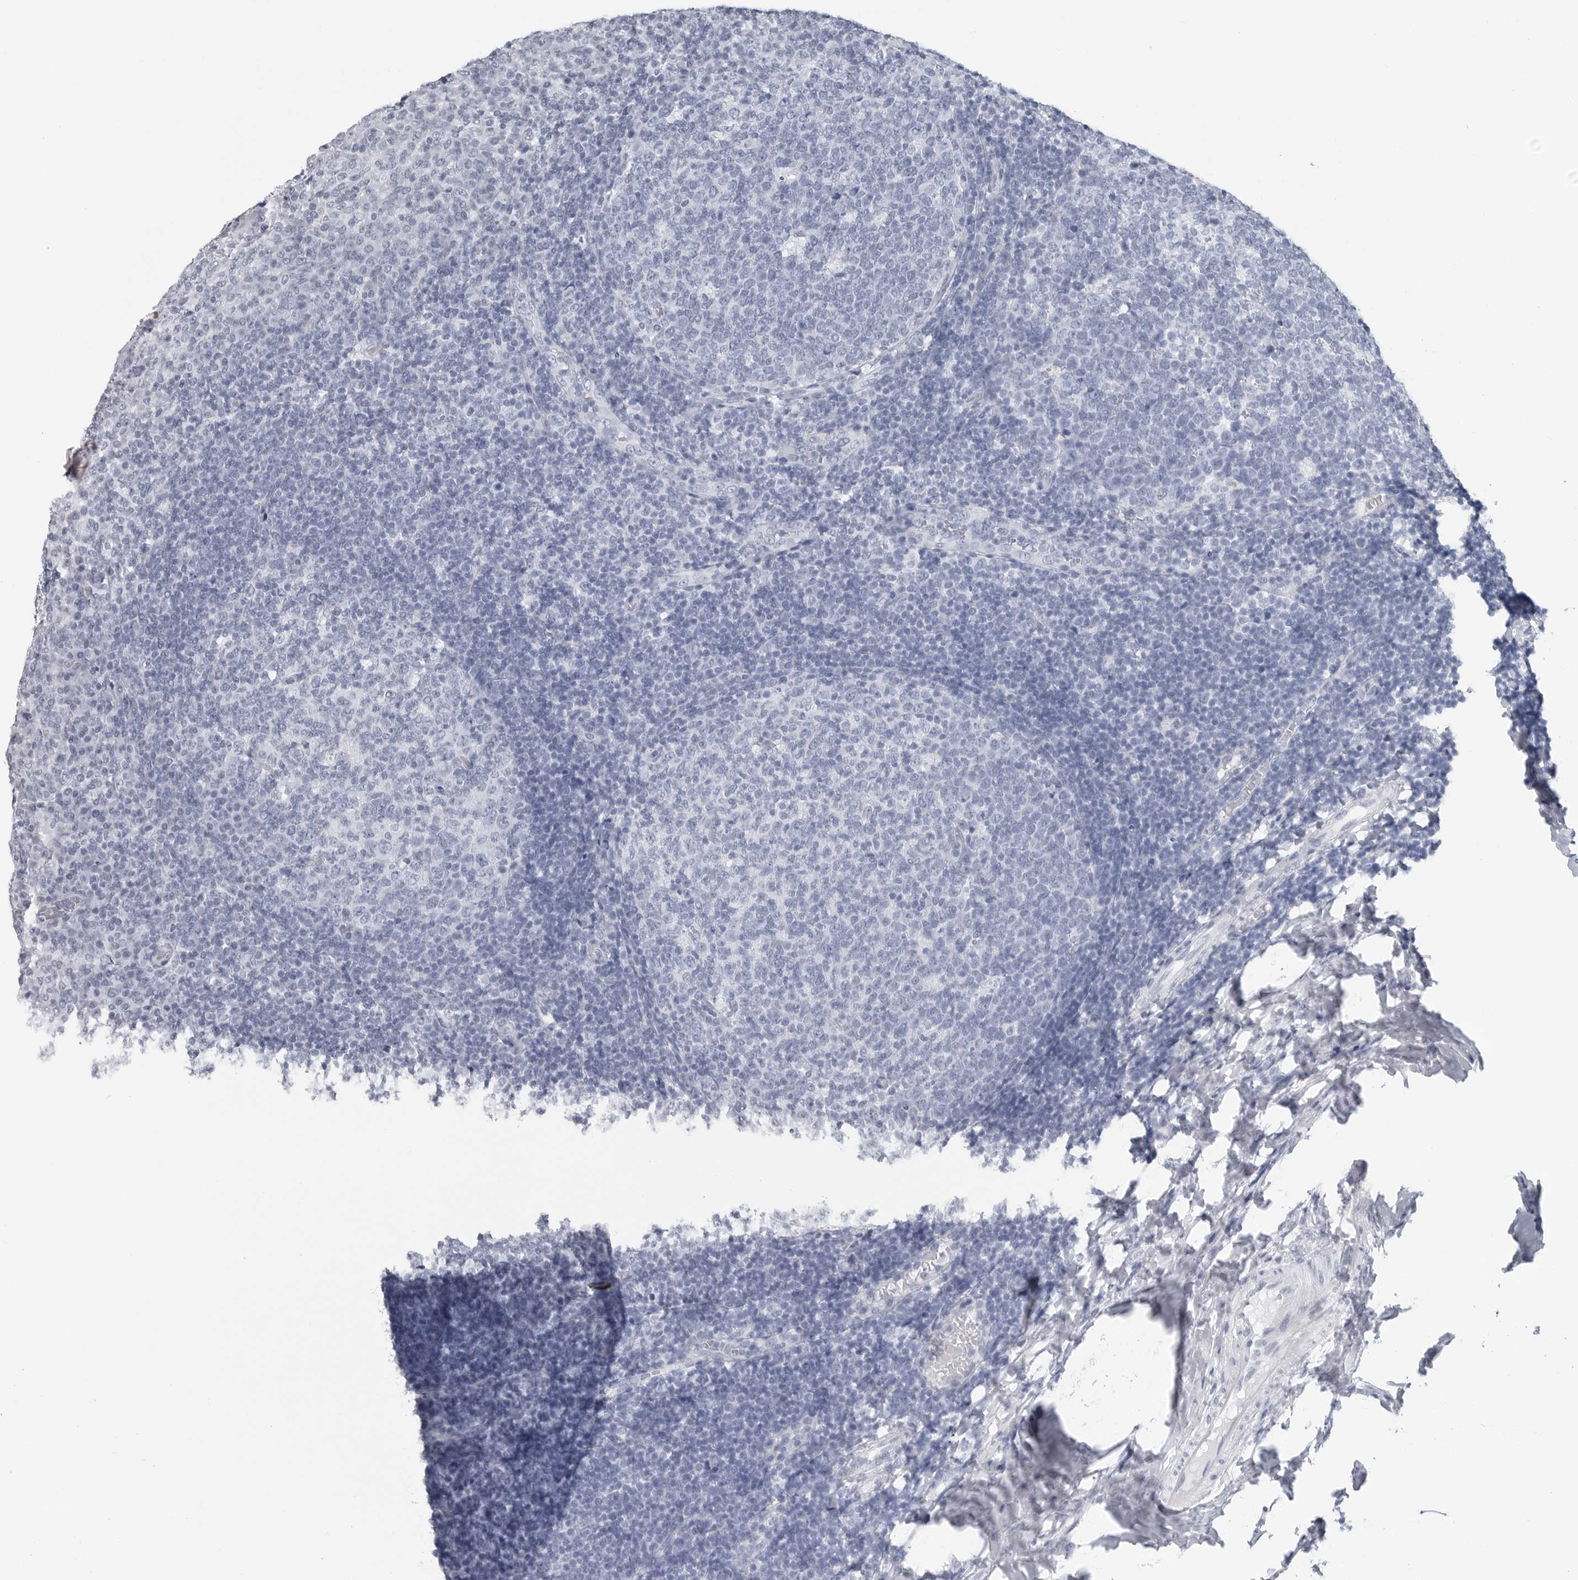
{"staining": {"intensity": "negative", "quantity": "none", "location": "none"}, "tissue": "tonsil", "cell_type": "Germinal center cells", "image_type": "normal", "snomed": [{"axis": "morphology", "description": "Normal tissue, NOS"}, {"axis": "topography", "description": "Tonsil"}], "caption": "Germinal center cells show no significant protein positivity in benign tonsil.", "gene": "CSH1", "patient": {"sex": "female", "age": 19}}